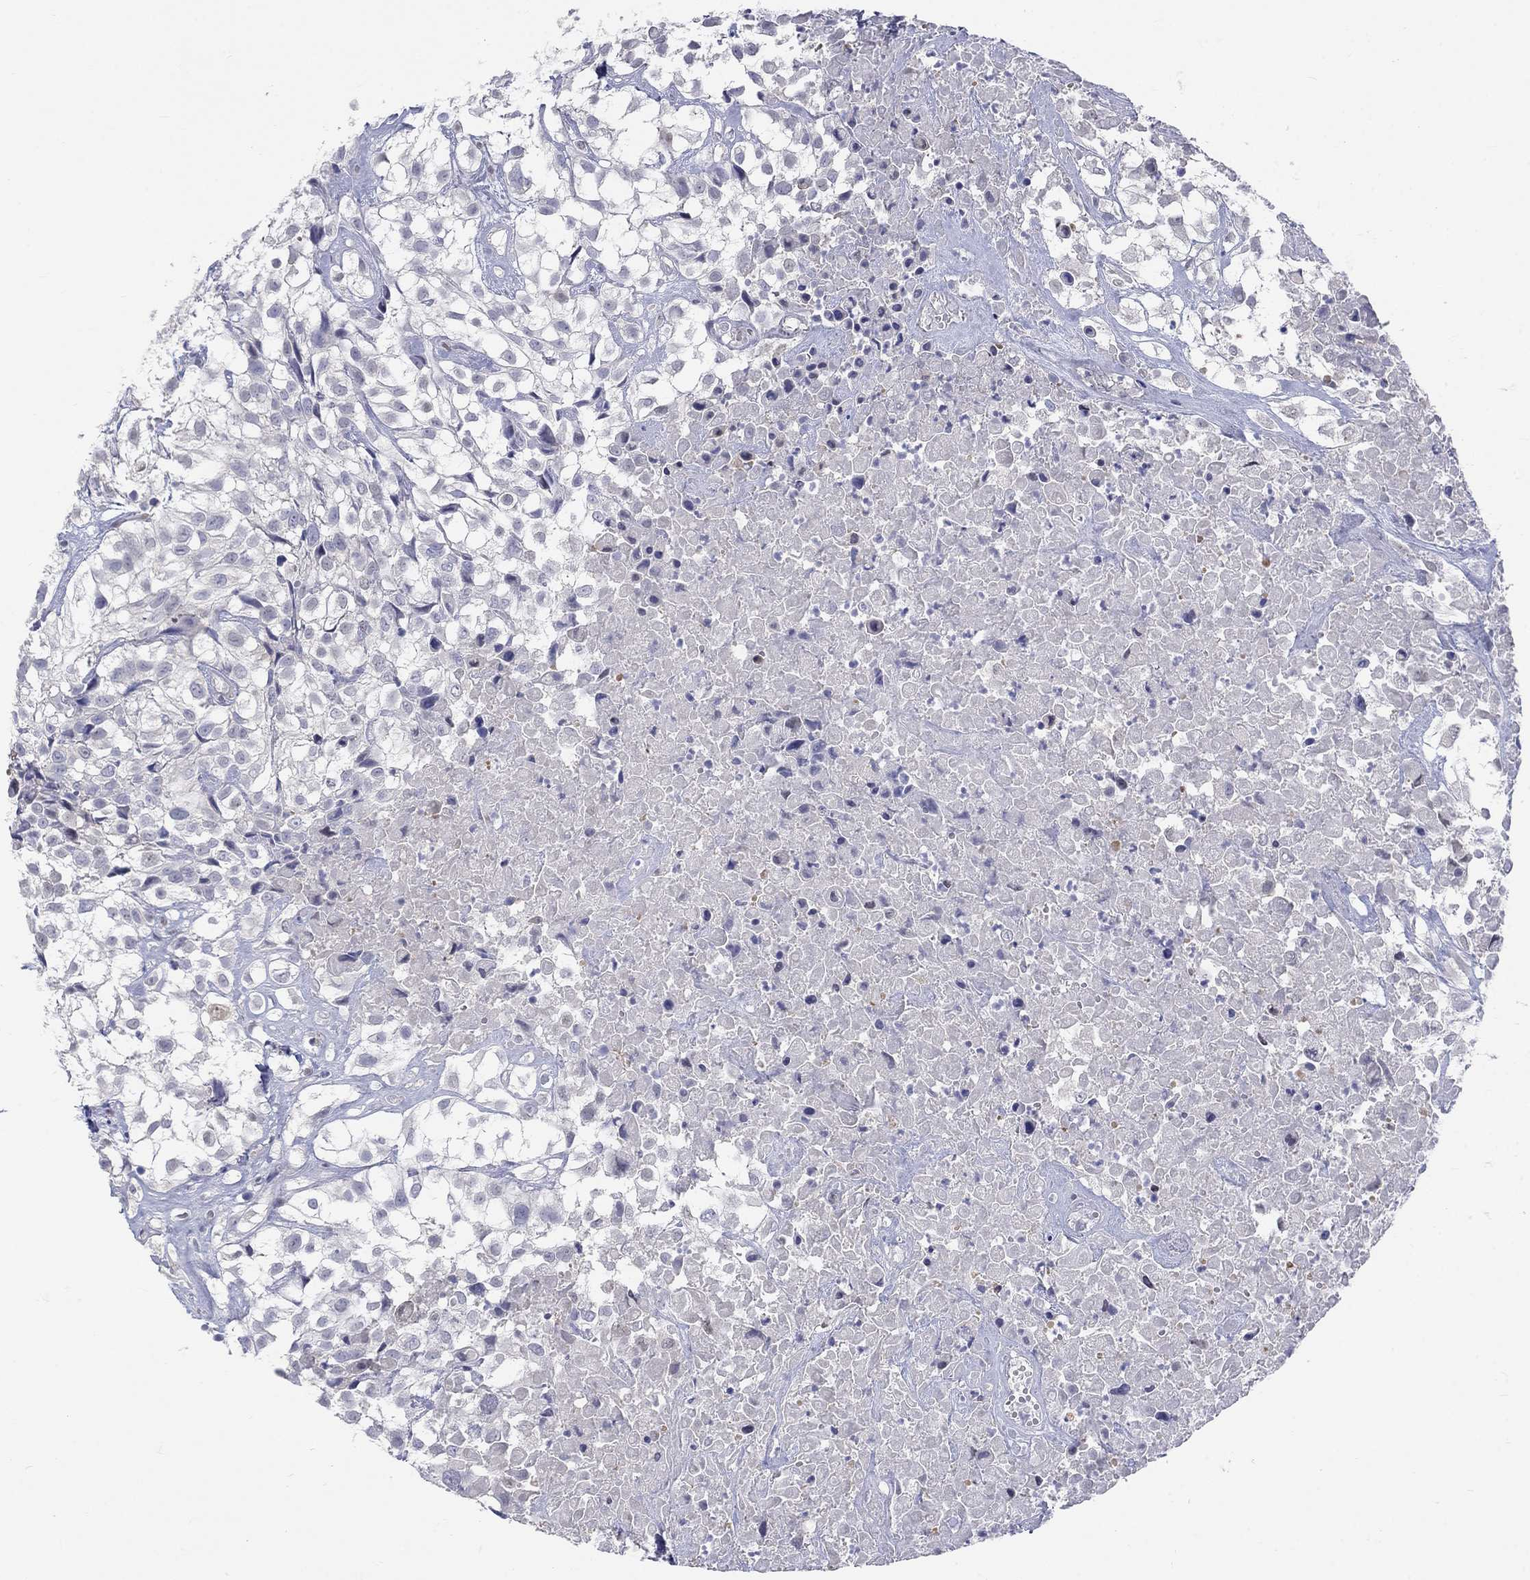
{"staining": {"intensity": "negative", "quantity": "none", "location": "none"}, "tissue": "urothelial cancer", "cell_type": "Tumor cells", "image_type": "cancer", "snomed": [{"axis": "morphology", "description": "Urothelial carcinoma, High grade"}, {"axis": "topography", "description": "Urinary bladder"}], "caption": "Immunohistochemistry histopathology image of neoplastic tissue: human urothelial cancer stained with DAB (3,3'-diaminobenzidine) displays no significant protein positivity in tumor cells.", "gene": "EGFLAM", "patient": {"sex": "male", "age": 56}}